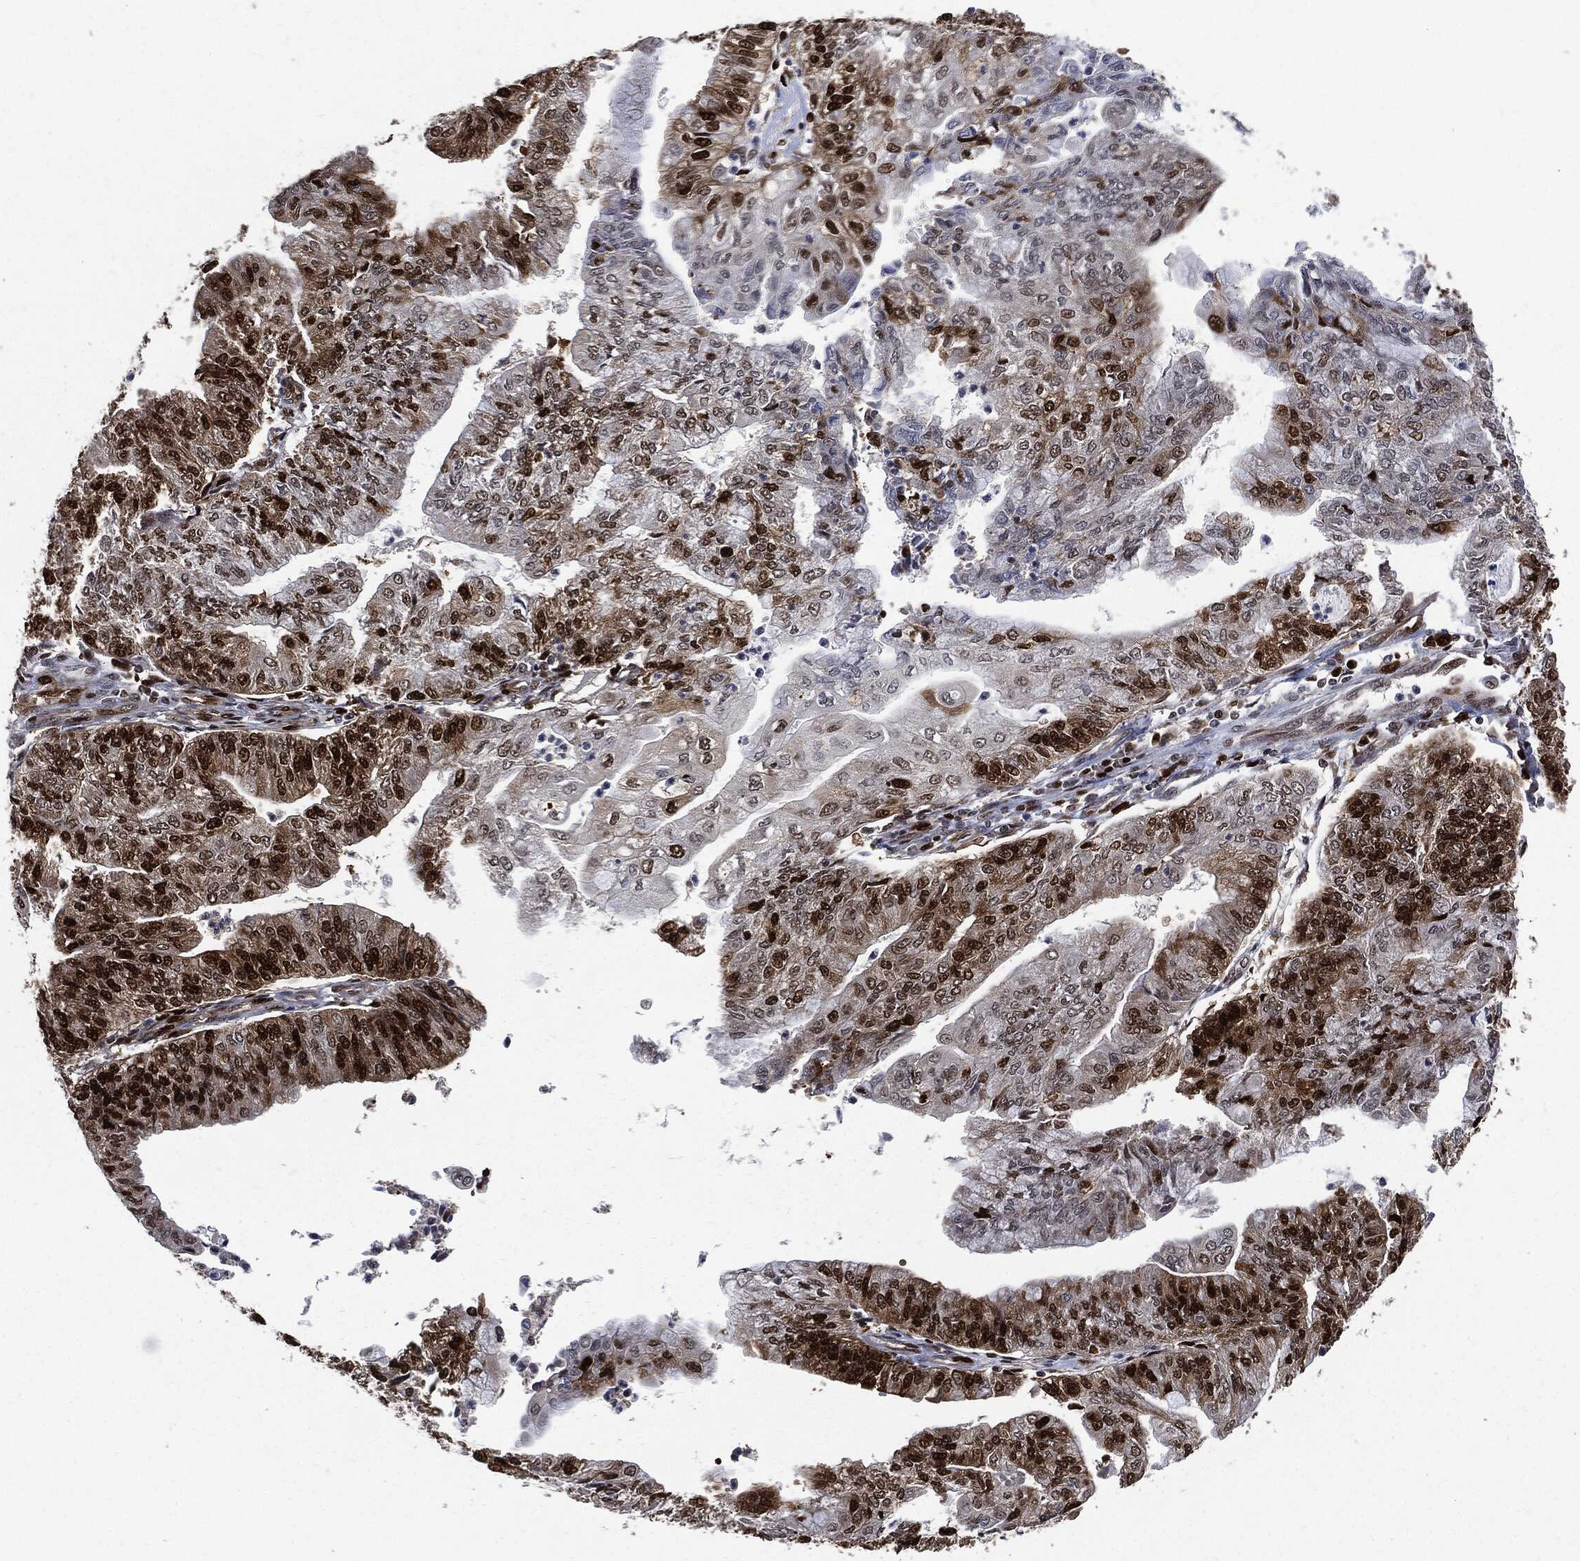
{"staining": {"intensity": "strong", "quantity": "25%-75%", "location": "cytoplasmic/membranous,nuclear"}, "tissue": "endometrial cancer", "cell_type": "Tumor cells", "image_type": "cancer", "snomed": [{"axis": "morphology", "description": "Adenocarcinoma, NOS"}, {"axis": "topography", "description": "Endometrium"}], "caption": "Human endometrial cancer (adenocarcinoma) stained for a protein (brown) reveals strong cytoplasmic/membranous and nuclear positive positivity in approximately 25%-75% of tumor cells.", "gene": "PCNA", "patient": {"sex": "female", "age": 59}}